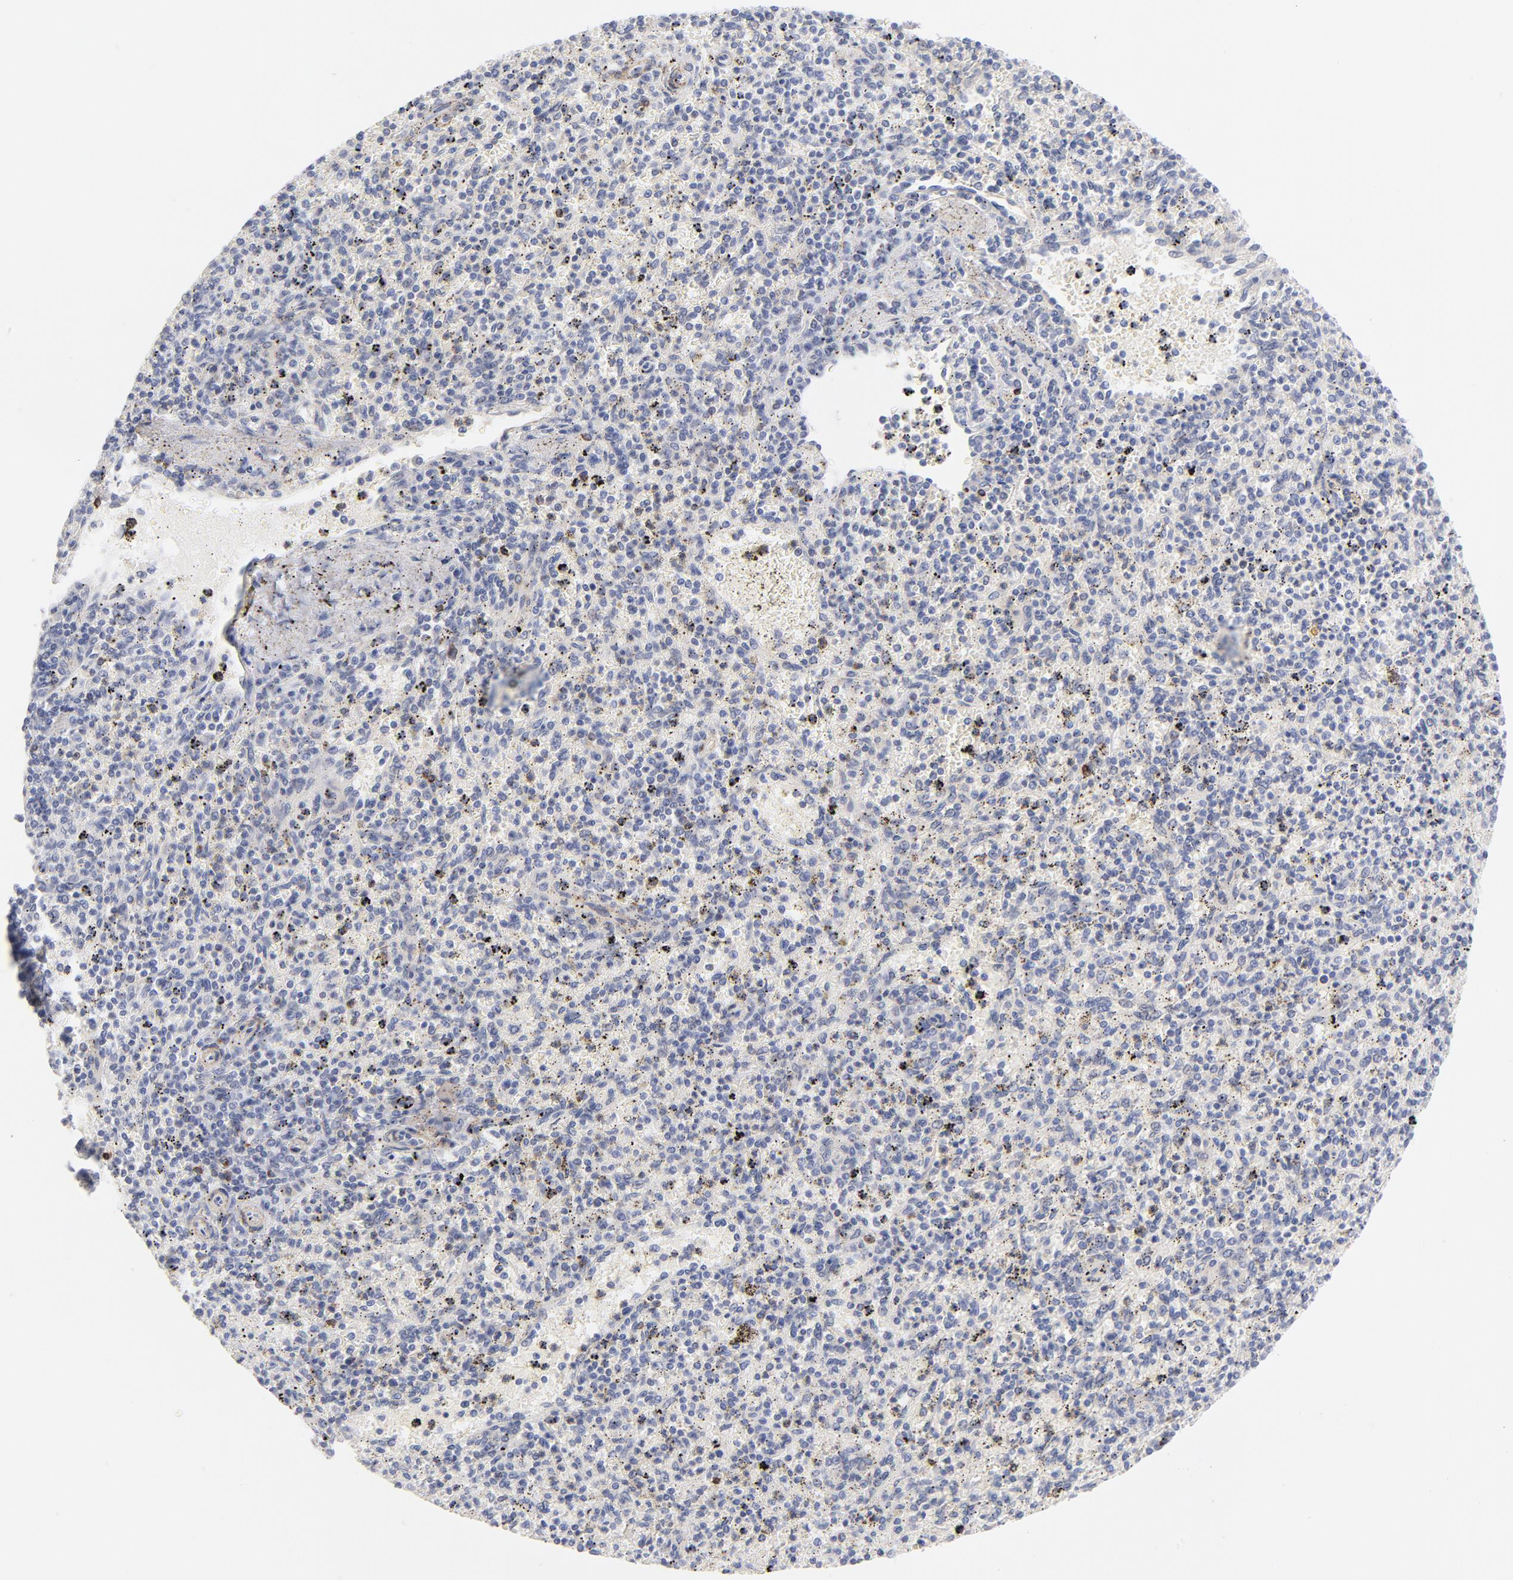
{"staining": {"intensity": "negative", "quantity": "none", "location": "none"}, "tissue": "spleen", "cell_type": "Cells in red pulp", "image_type": "normal", "snomed": [{"axis": "morphology", "description": "Normal tissue, NOS"}, {"axis": "topography", "description": "Spleen"}], "caption": "Immunohistochemical staining of benign spleen demonstrates no significant positivity in cells in red pulp.", "gene": "MID1", "patient": {"sex": "male", "age": 72}}